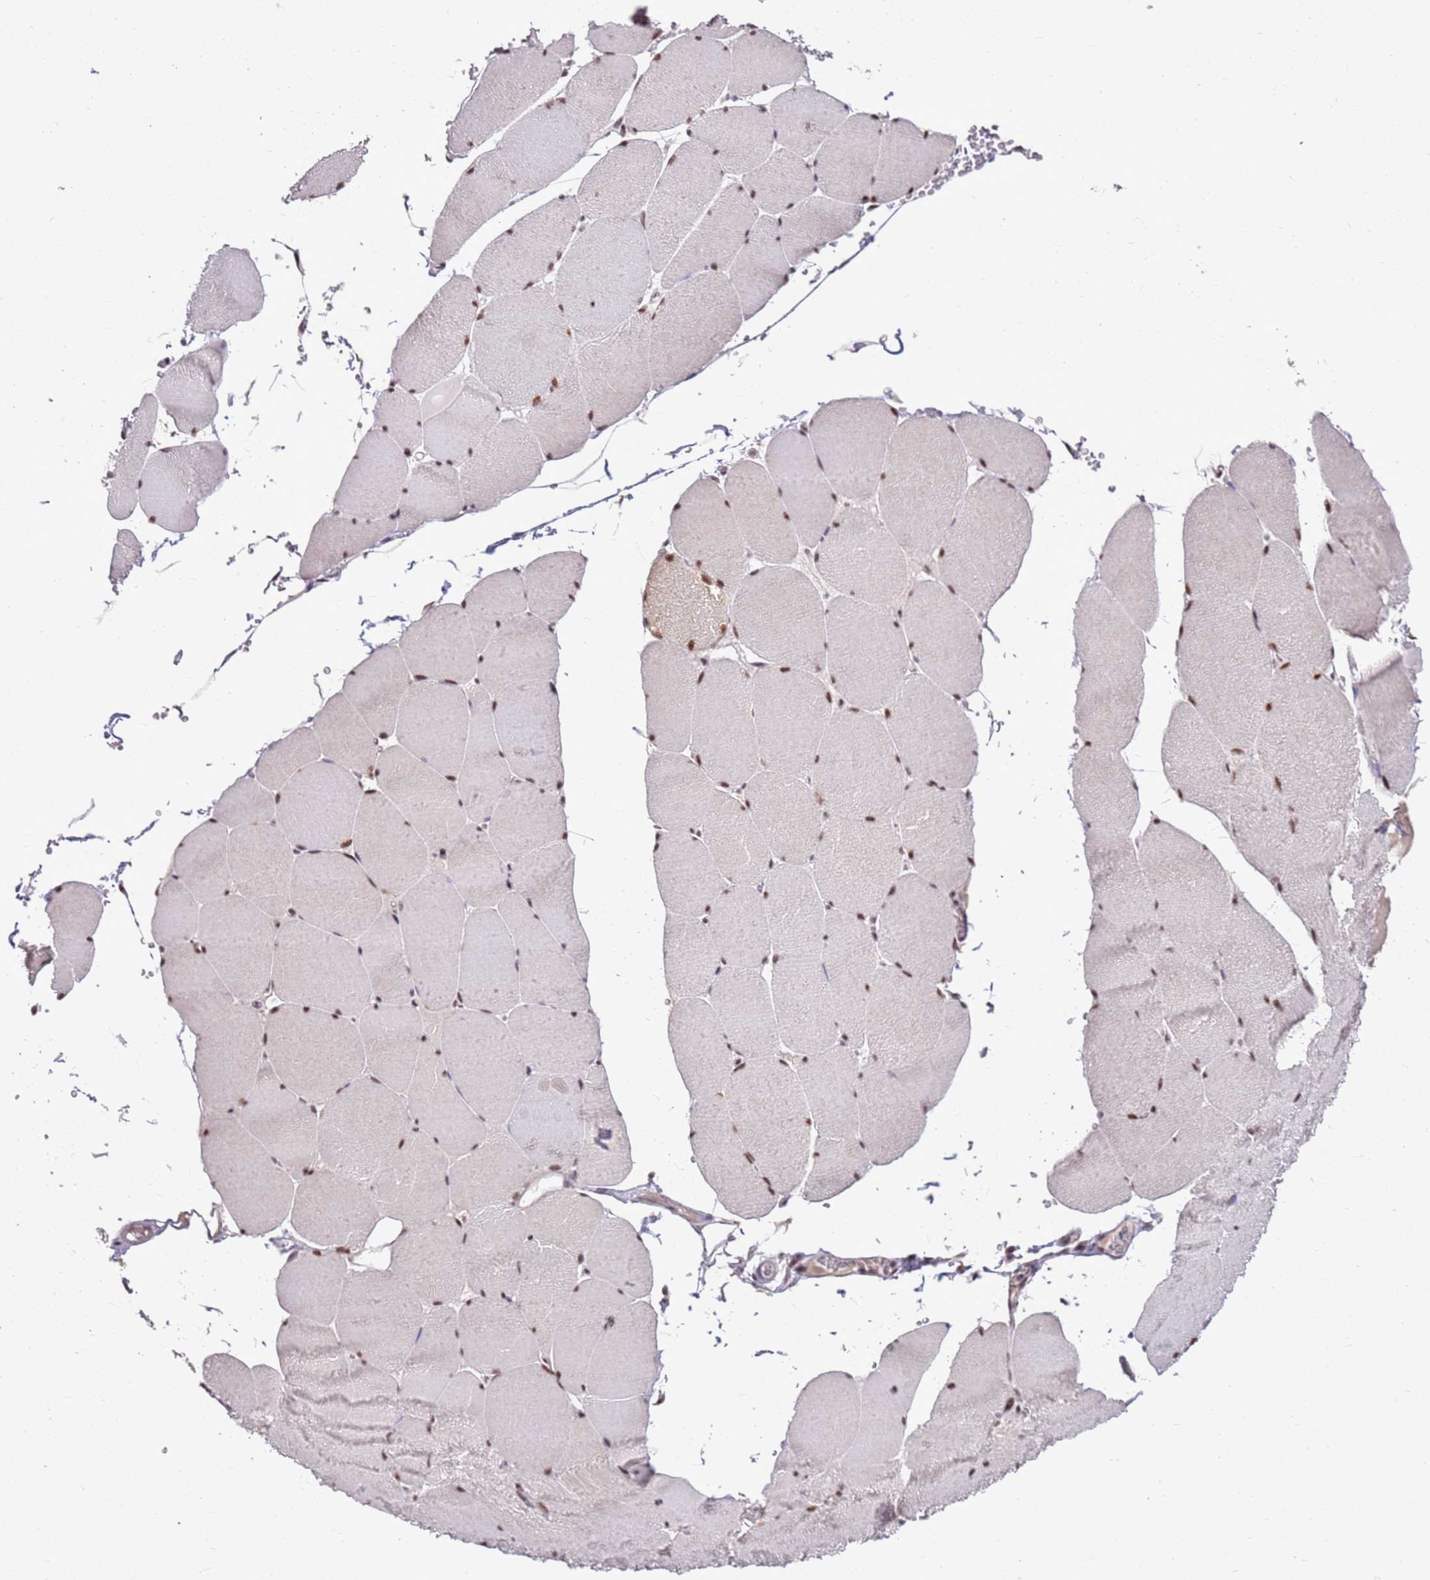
{"staining": {"intensity": "moderate", "quantity": "25%-75%", "location": "nuclear"}, "tissue": "skeletal muscle", "cell_type": "Myocytes", "image_type": "normal", "snomed": [{"axis": "morphology", "description": "Normal tissue, NOS"}, {"axis": "topography", "description": "Skeletal muscle"}, {"axis": "topography", "description": "Head-Neck"}], "caption": "Immunohistochemical staining of normal human skeletal muscle reveals moderate nuclear protein expression in about 25%-75% of myocytes.", "gene": "AKAP8L", "patient": {"sex": "male", "age": 66}}